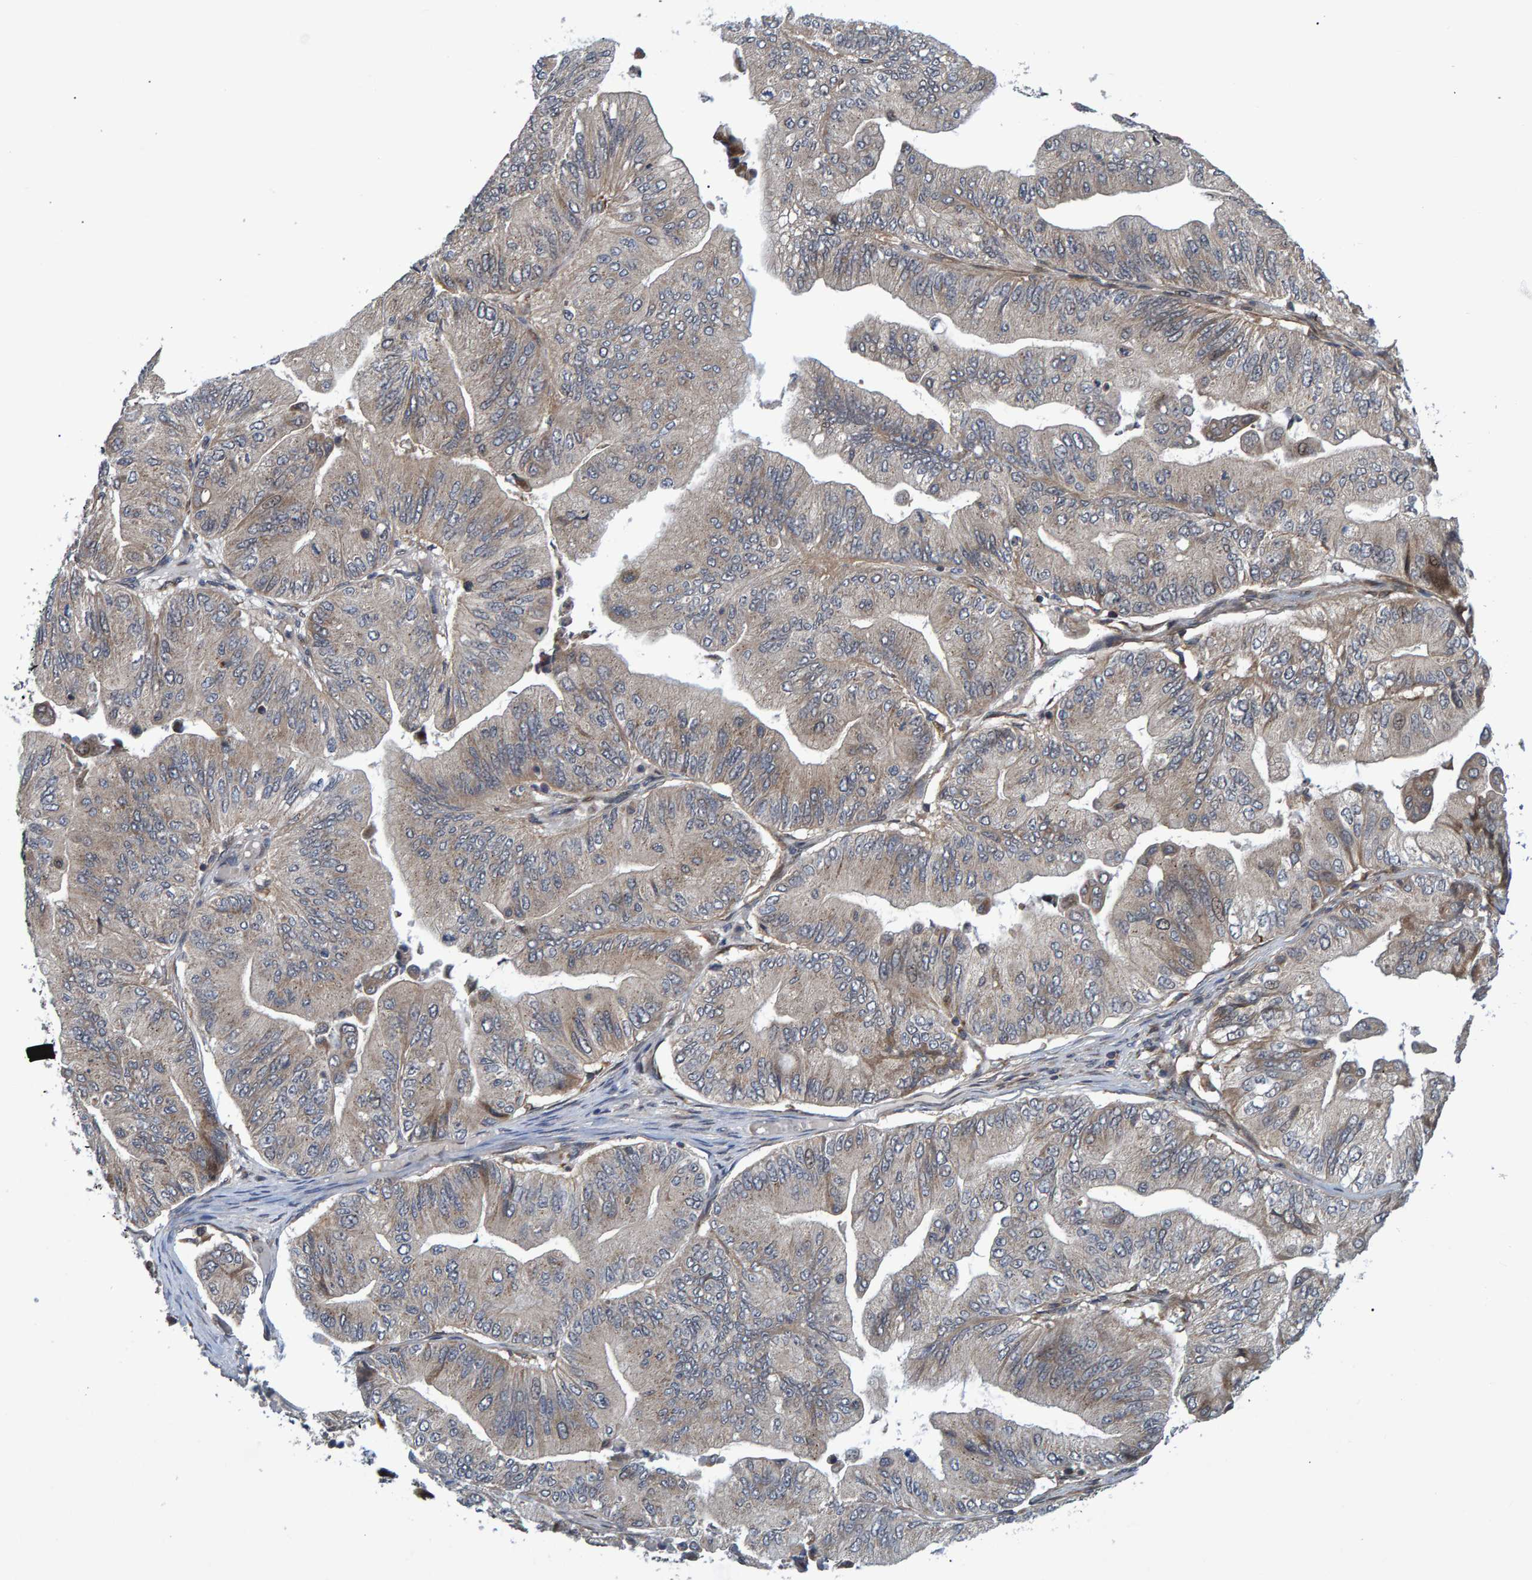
{"staining": {"intensity": "moderate", "quantity": "25%-75%", "location": "cytoplasmic/membranous"}, "tissue": "ovarian cancer", "cell_type": "Tumor cells", "image_type": "cancer", "snomed": [{"axis": "morphology", "description": "Cystadenocarcinoma, mucinous, NOS"}, {"axis": "topography", "description": "Ovary"}], "caption": "Immunohistochemical staining of human ovarian mucinous cystadenocarcinoma demonstrates medium levels of moderate cytoplasmic/membranous protein staining in approximately 25%-75% of tumor cells.", "gene": "ATP6V1H", "patient": {"sex": "female", "age": 61}}